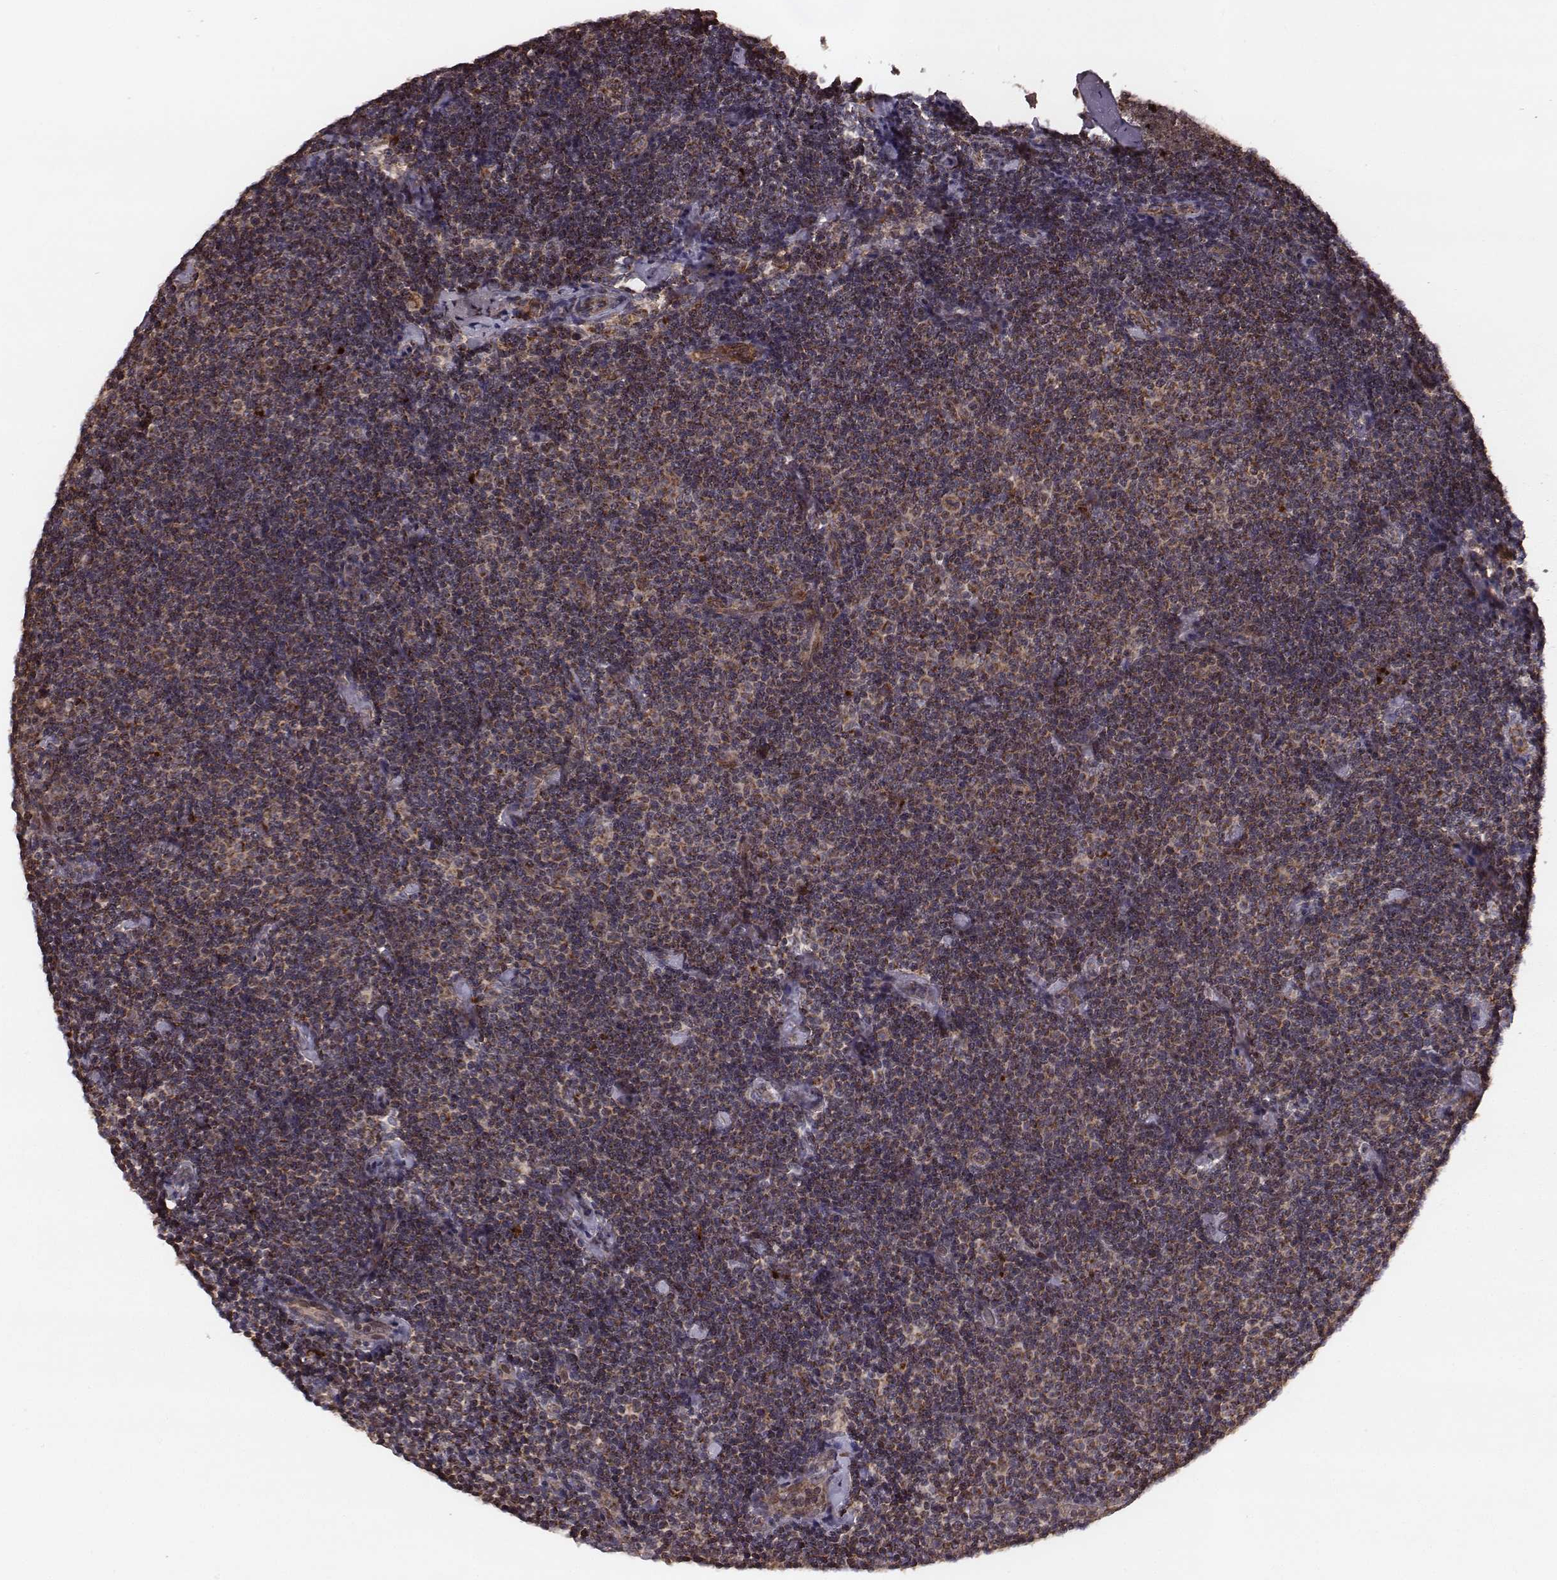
{"staining": {"intensity": "moderate", "quantity": "25%-75%", "location": "cytoplasmic/membranous"}, "tissue": "lymphoma", "cell_type": "Tumor cells", "image_type": "cancer", "snomed": [{"axis": "morphology", "description": "Malignant lymphoma, non-Hodgkin's type, Low grade"}, {"axis": "topography", "description": "Lymph node"}], "caption": "Immunohistochemical staining of human low-grade malignant lymphoma, non-Hodgkin's type reveals moderate cytoplasmic/membranous protein positivity in about 25%-75% of tumor cells.", "gene": "ZDHHC21", "patient": {"sex": "male", "age": 81}}